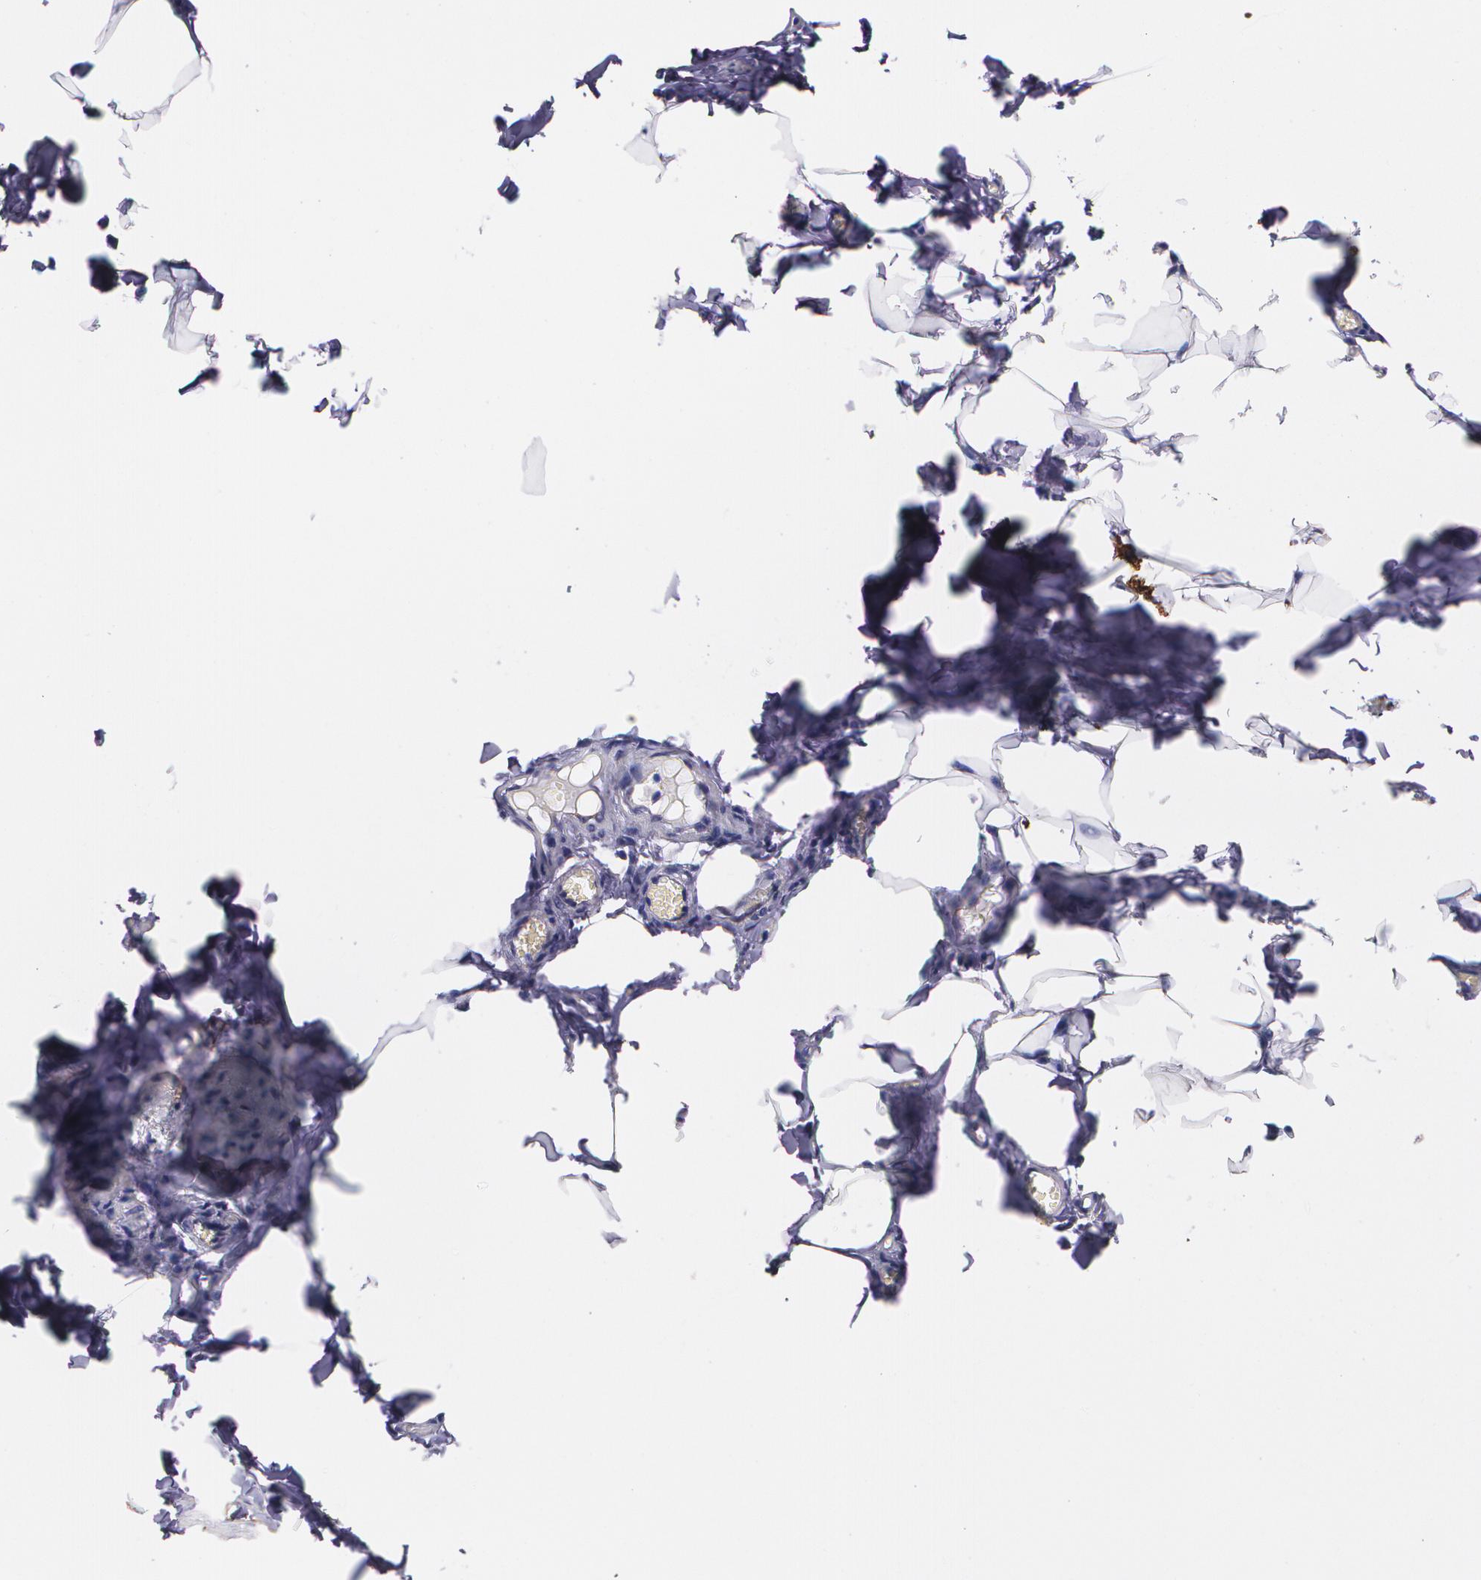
{"staining": {"intensity": "negative", "quantity": "none", "location": "none"}, "tissue": "adipose tissue", "cell_type": "Adipocytes", "image_type": "normal", "snomed": [{"axis": "morphology", "description": "Normal tissue, NOS"}, {"axis": "topography", "description": "Vascular tissue"}], "caption": "Immunohistochemical staining of benign human adipose tissue exhibits no significant positivity in adipocytes.", "gene": "MMP2", "patient": {"sex": "male", "age": 41}}